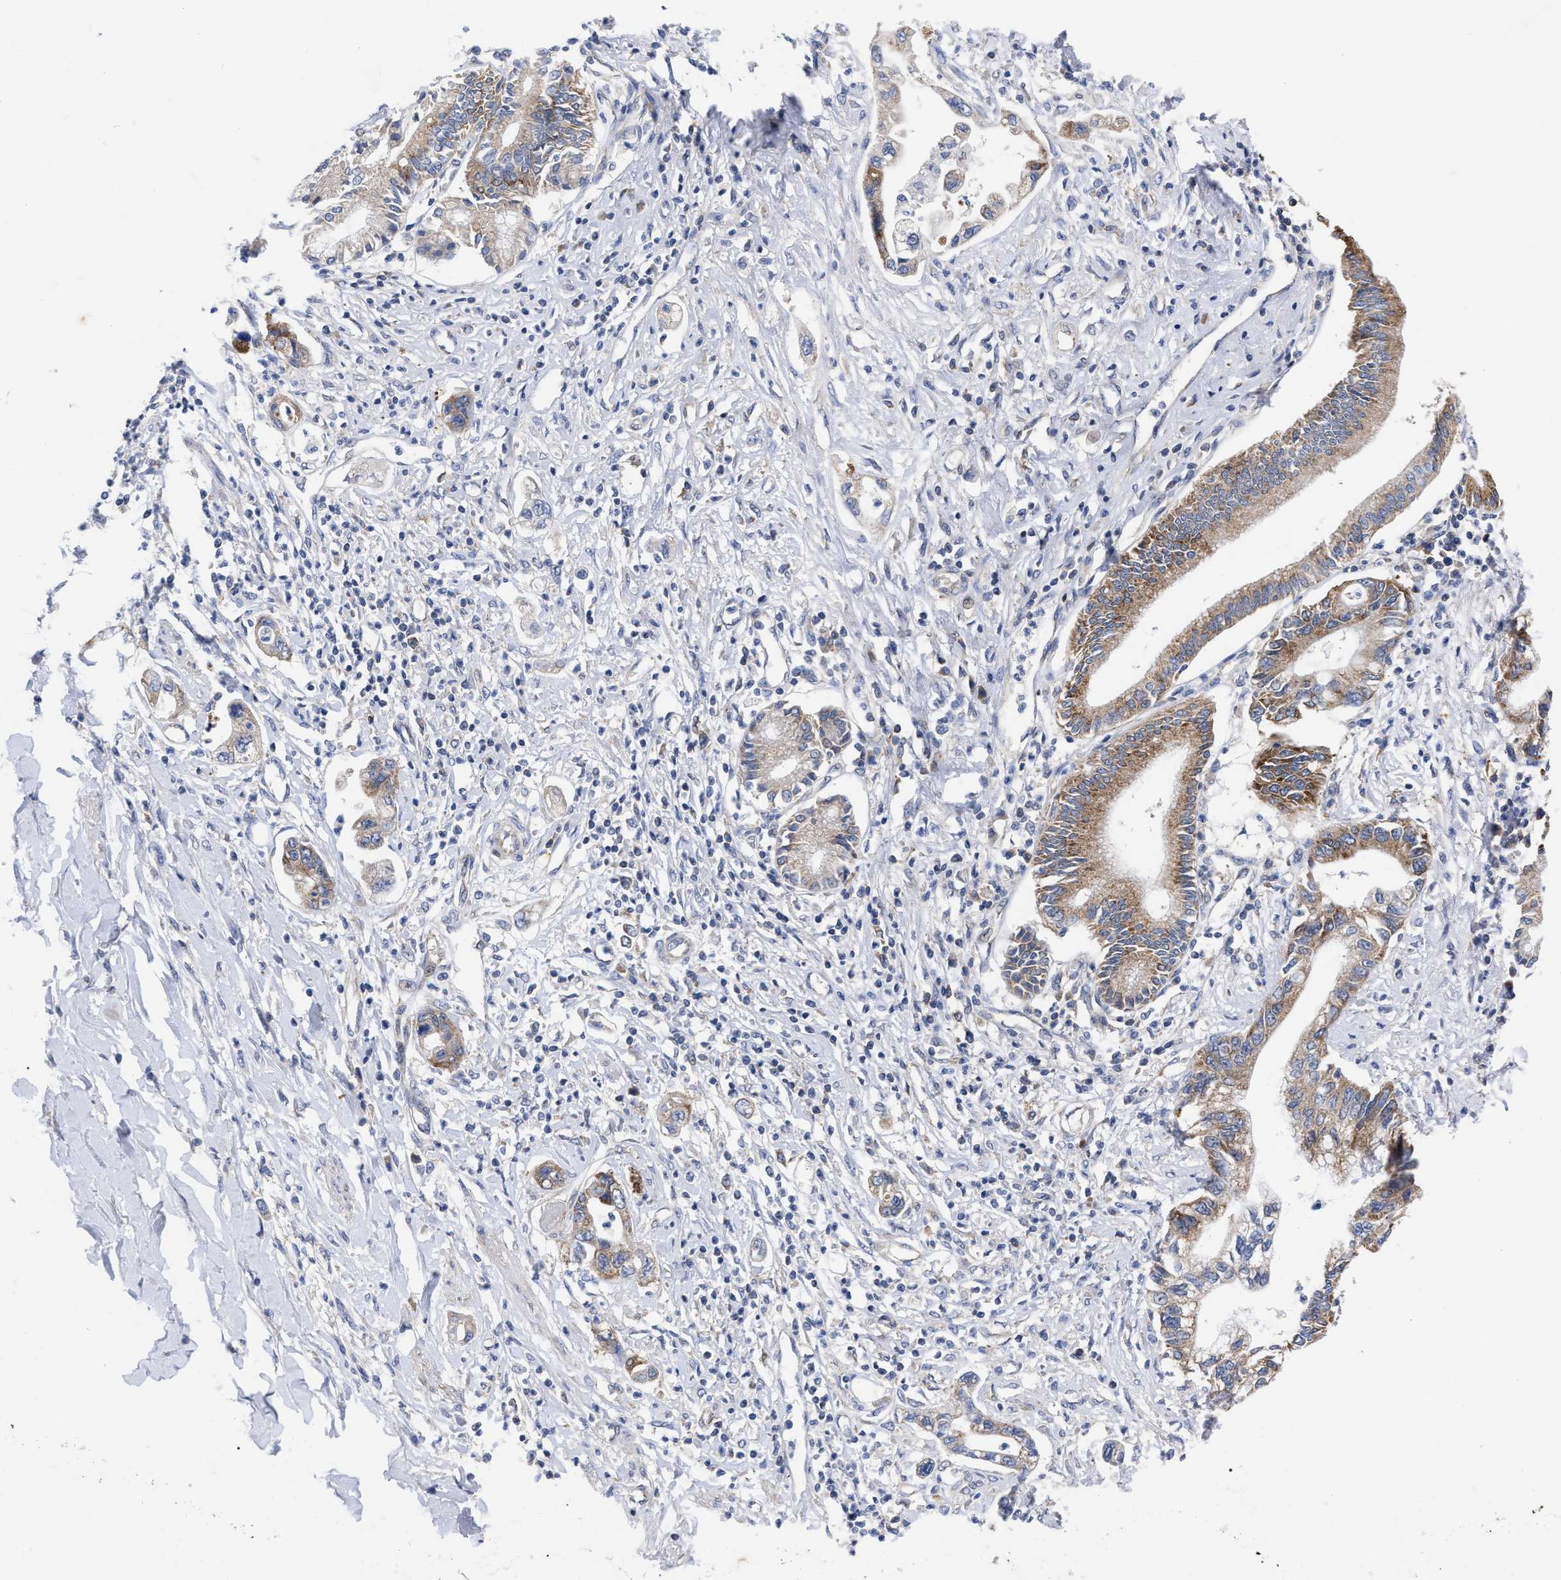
{"staining": {"intensity": "moderate", "quantity": ">75%", "location": "cytoplasmic/membranous"}, "tissue": "pancreatic cancer", "cell_type": "Tumor cells", "image_type": "cancer", "snomed": [{"axis": "morphology", "description": "Adenocarcinoma, NOS"}, {"axis": "topography", "description": "Pancreas"}], "caption": "Immunohistochemical staining of human pancreatic cancer reveals medium levels of moderate cytoplasmic/membranous staining in about >75% of tumor cells.", "gene": "TCP1", "patient": {"sex": "male", "age": 56}}